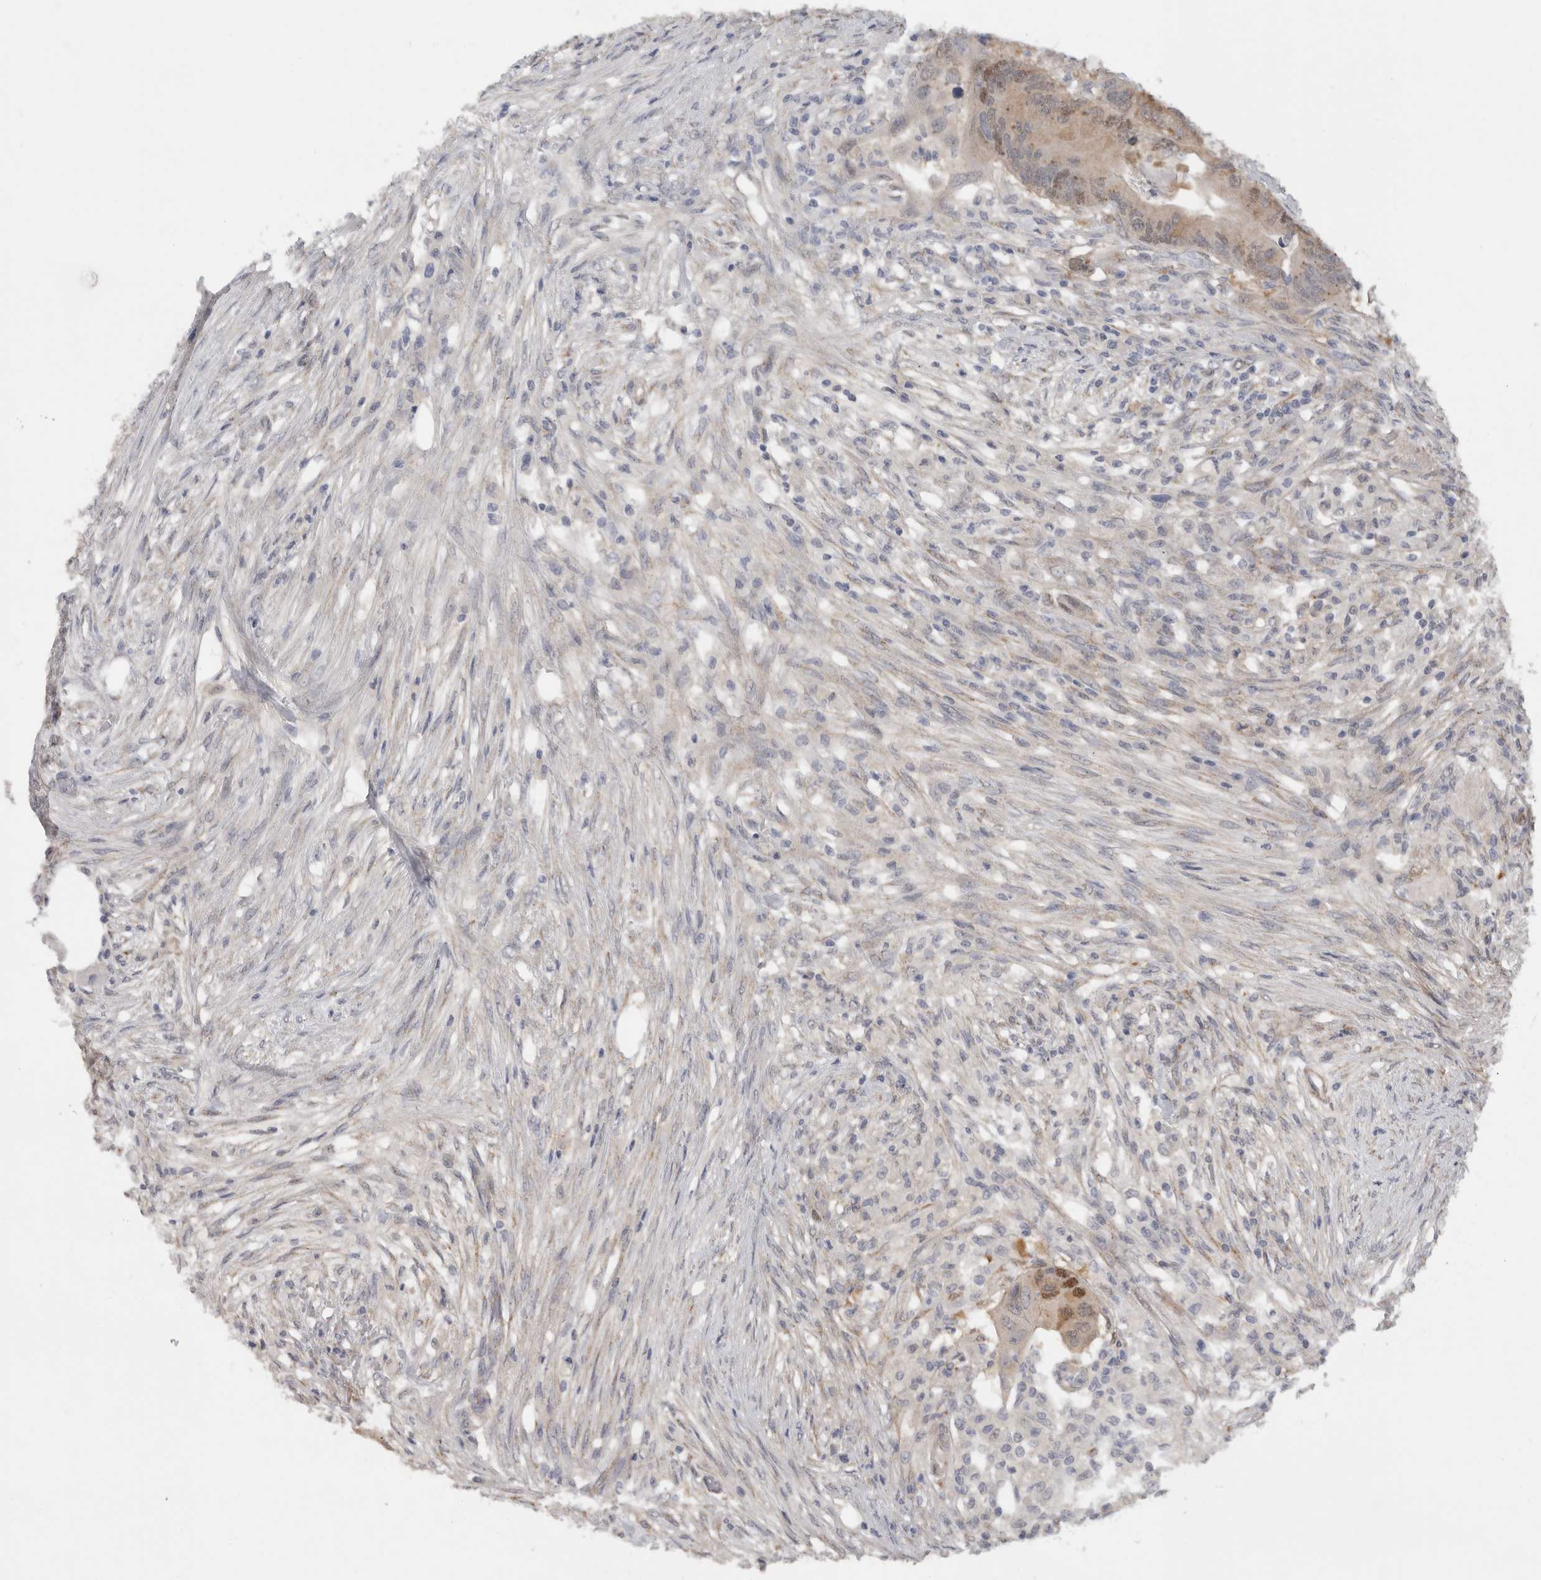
{"staining": {"intensity": "weak", "quantity": "25%-75%", "location": "cytoplasmic/membranous,nuclear"}, "tissue": "colorectal cancer", "cell_type": "Tumor cells", "image_type": "cancer", "snomed": [{"axis": "morphology", "description": "Adenocarcinoma, NOS"}, {"axis": "topography", "description": "Colon"}], "caption": "Weak cytoplasmic/membranous and nuclear staining for a protein is present in about 25%-75% of tumor cells of colorectal adenocarcinoma using immunohistochemistry.", "gene": "DYRK2", "patient": {"sex": "male", "age": 71}}